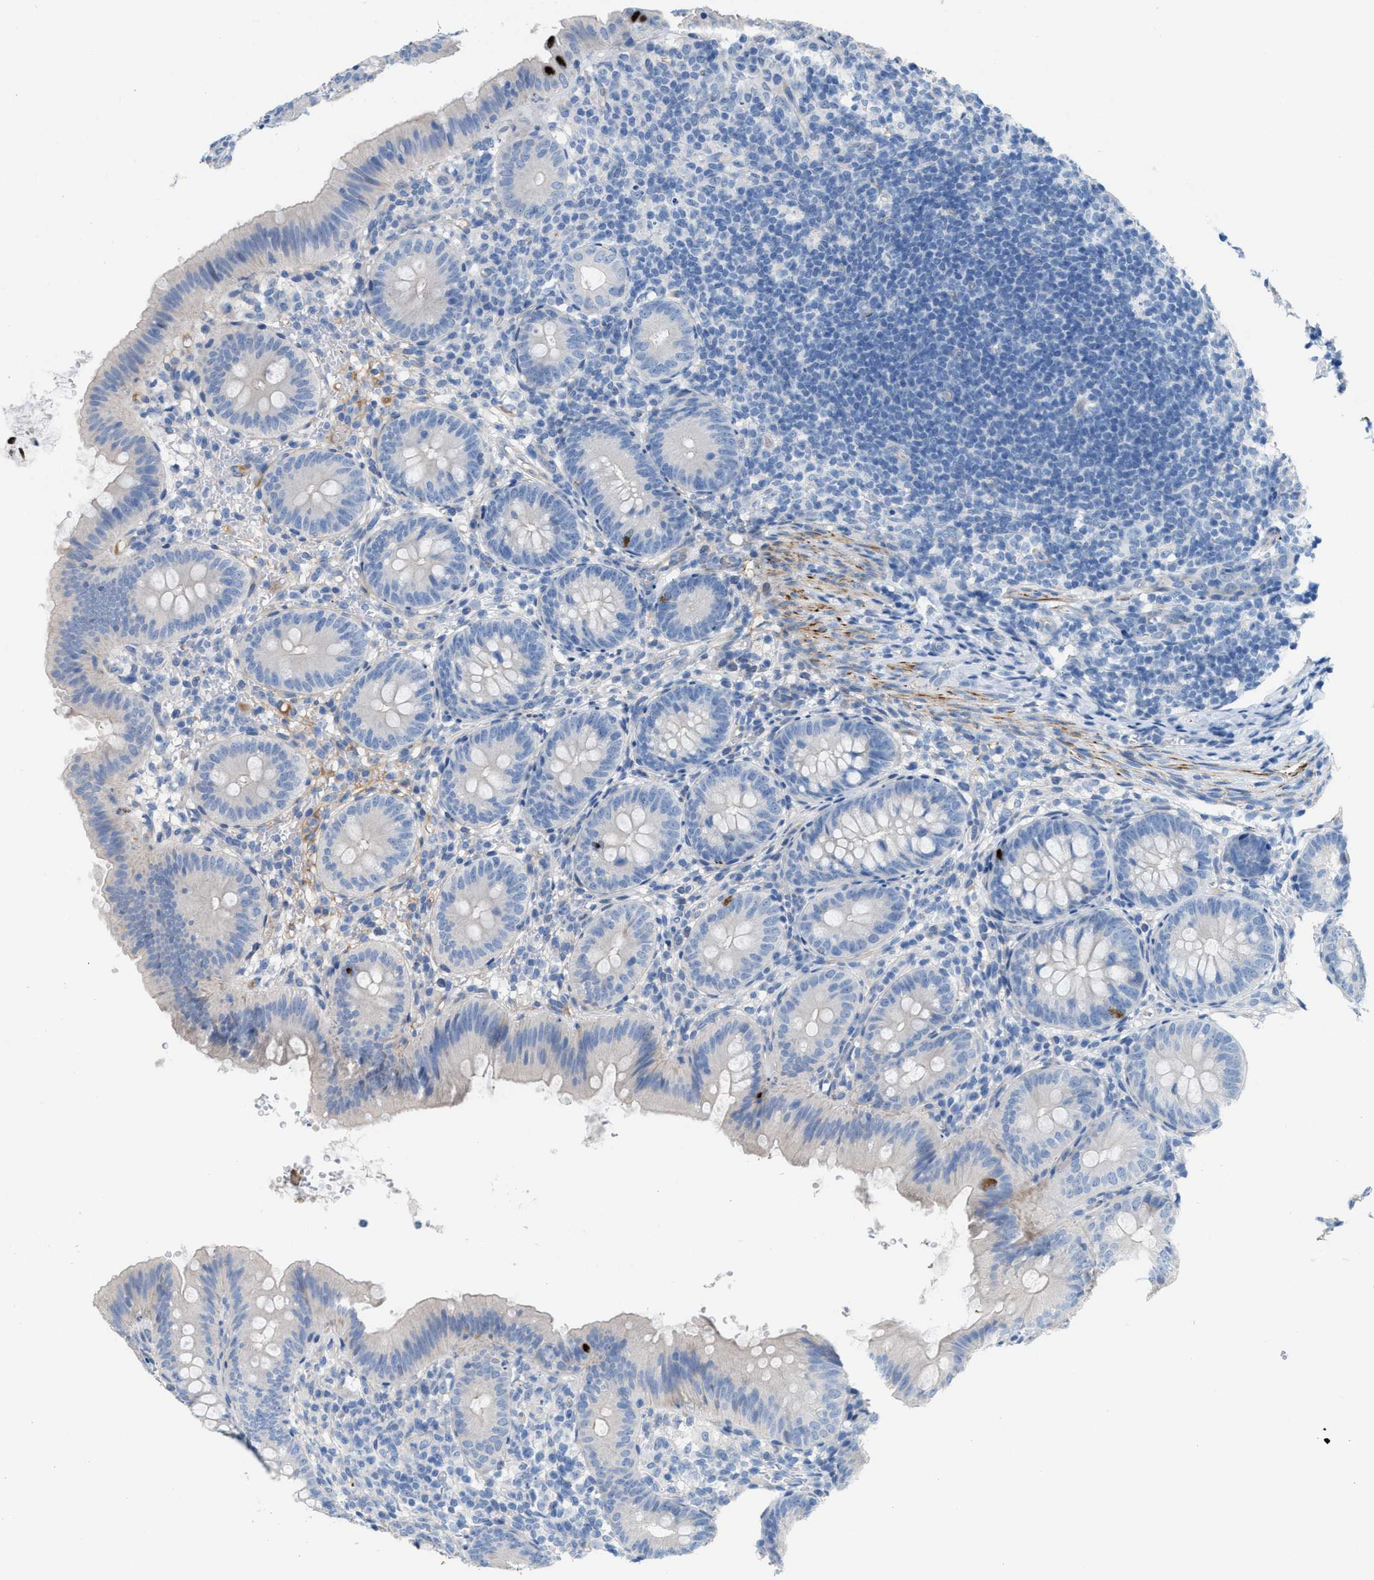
{"staining": {"intensity": "negative", "quantity": "none", "location": "none"}, "tissue": "appendix", "cell_type": "Glandular cells", "image_type": "normal", "snomed": [{"axis": "morphology", "description": "Normal tissue, NOS"}, {"axis": "topography", "description": "Appendix"}], "caption": "The image shows no staining of glandular cells in normal appendix.", "gene": "MPP3", "patient": {"sex": "male", "age": 1}}